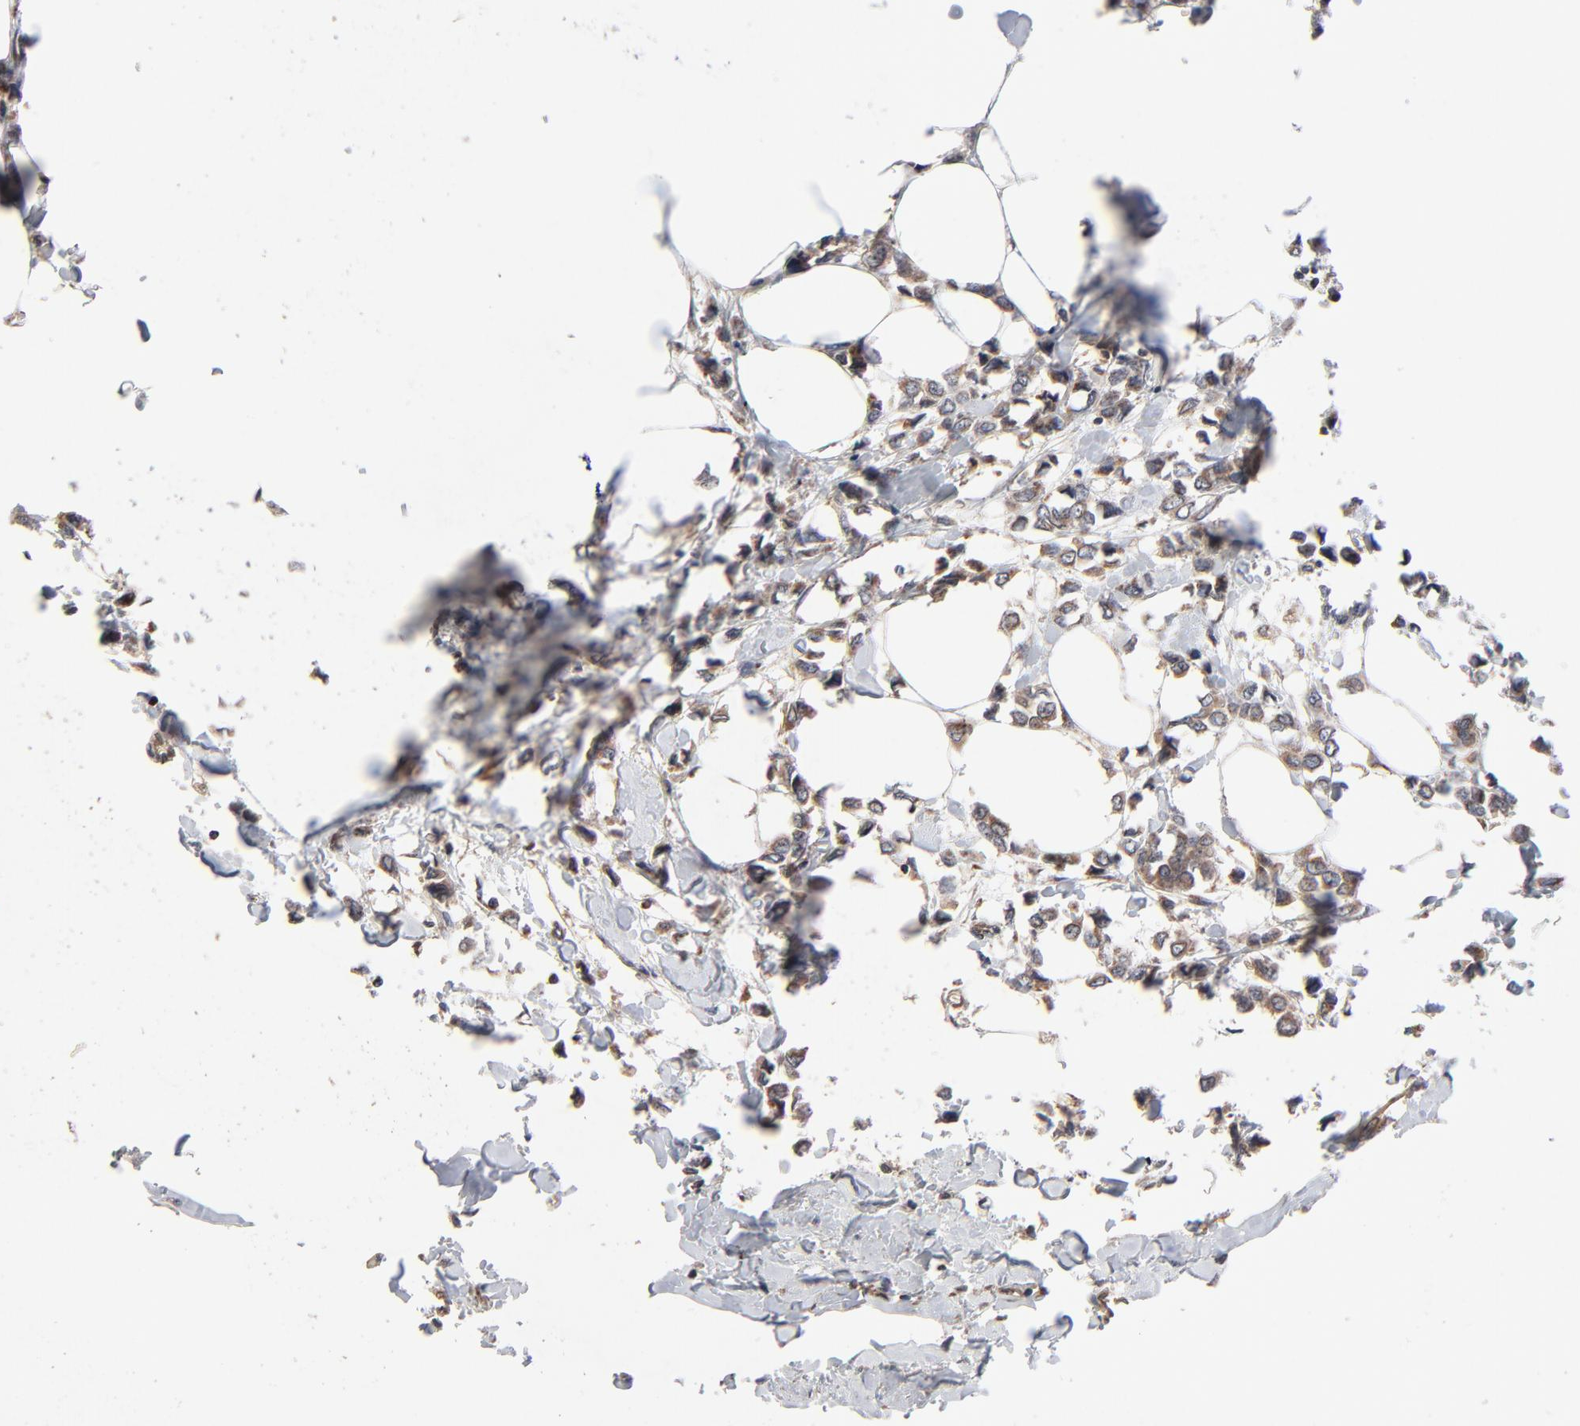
{"staining": {"intensity": "moderate", "quantity": ">75%", "location": "cytoplasmic/membranous"}, "tissue": "breast cancer", "cell_type": "Tumor cells", "image_type": "cancer", "snomed": [{"axis": "morphology", "description": "Lobular carcinoma"}, {"axis": "topography", "description": "Breast"}], "caption": "IHC (DAB (3,3'-diaminobenzidine)) staining of breast cancer (lobular carcinoma) demonstrates moderate cytoplasmic/membranous protein staining in approximately >75% of tumor cells.", "gene": "ABLIM3", "patient": {"sex": "female", "age": 51}}